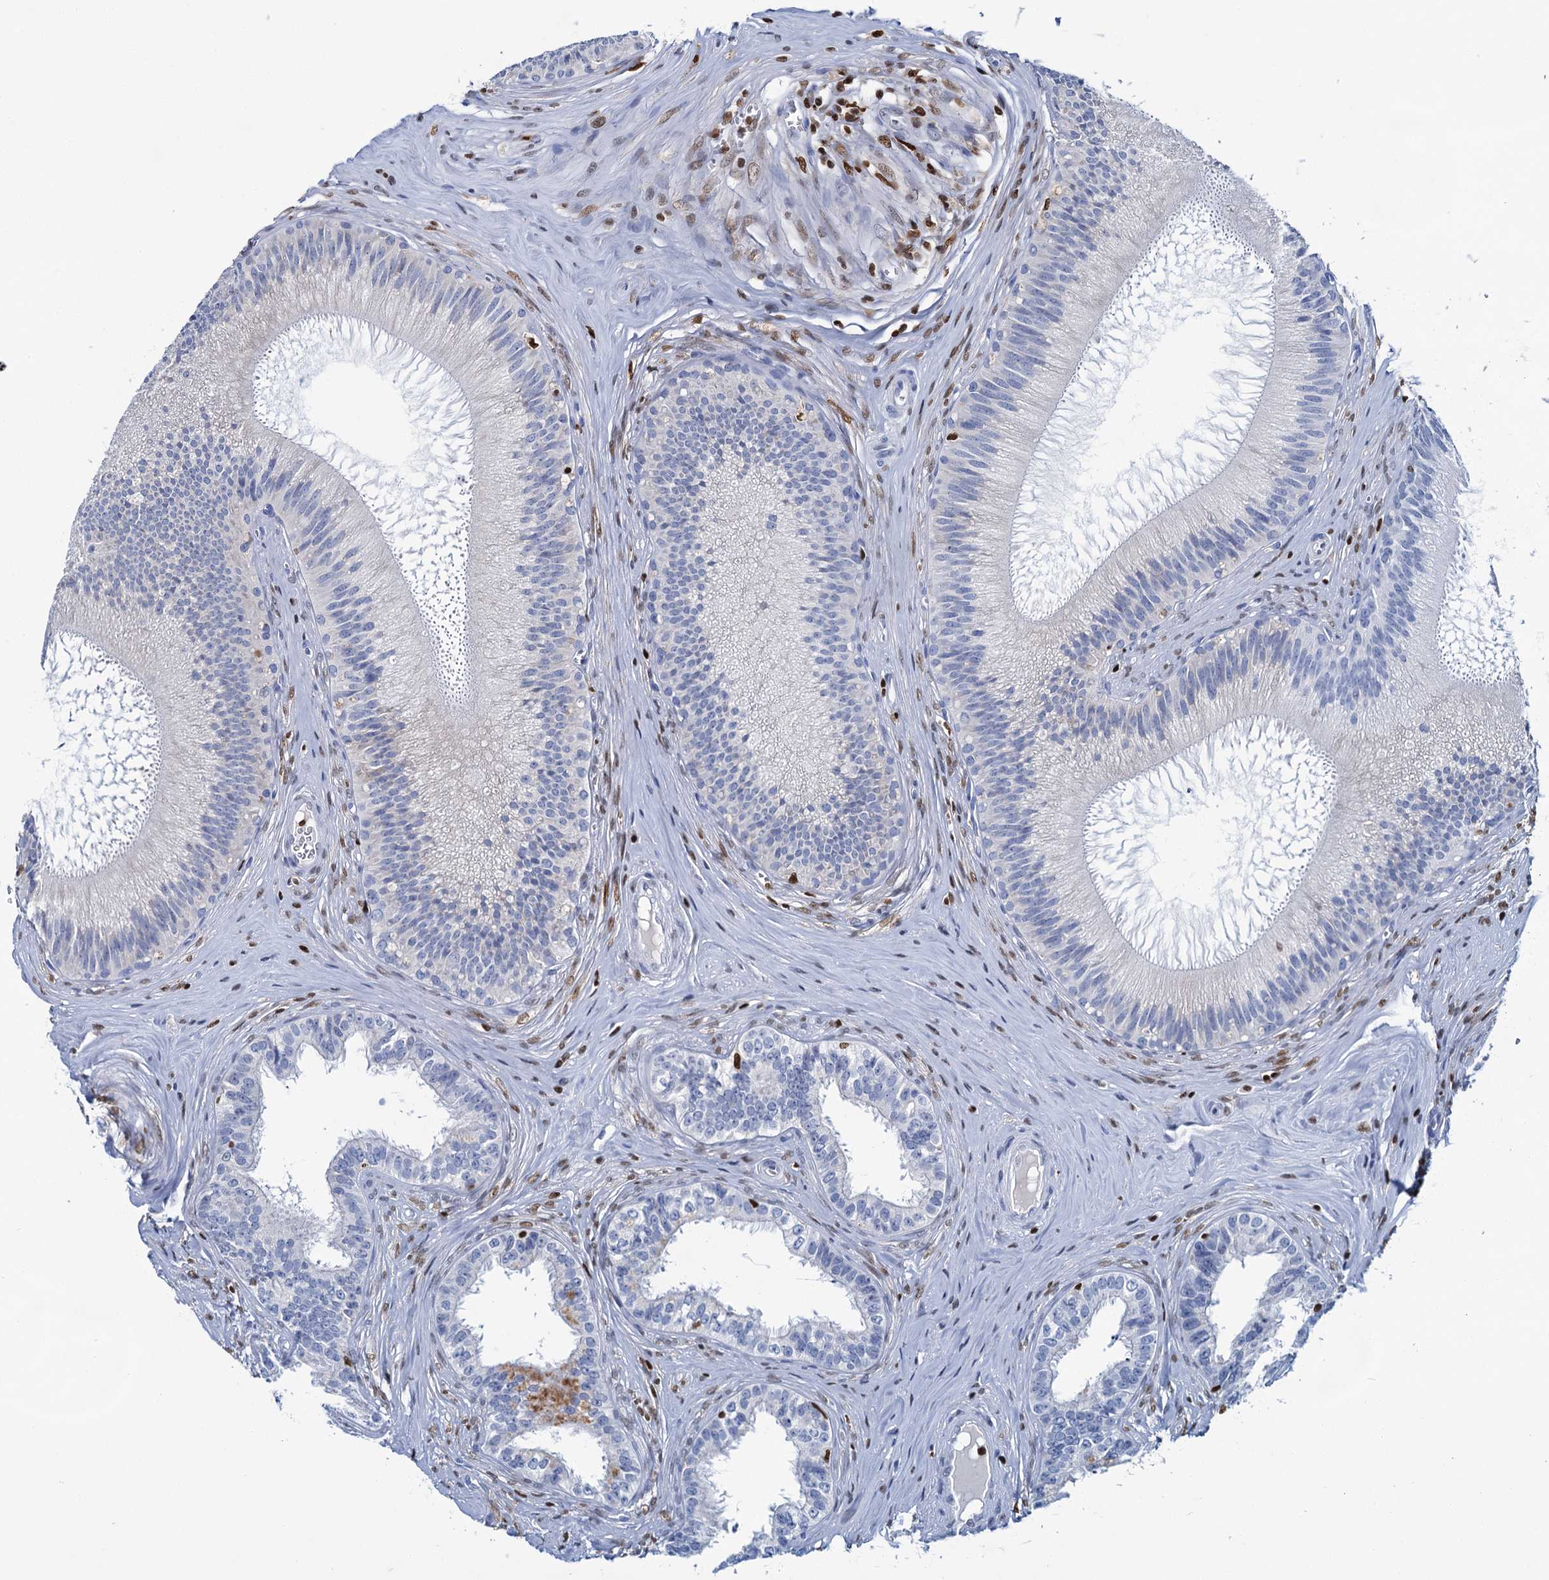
{"staining": {"intensity": "negative", "quantity": "none", "location": "none"}, "tissue": "epididymis", "cell_type": "Glandular cells", "image_type": "normal", "snomed": [{"axis": "morphology", "description": "Normal tissue, NOS"}, {"axis": "topography", "description": "Epididymis"}], "caption": "Epididymis stained for a protein using immunohistochemistry (IHC) demonstrates no staining glandular cells.", "gene": "CELF2", "patient": {"sex": "male", "age": 46}}